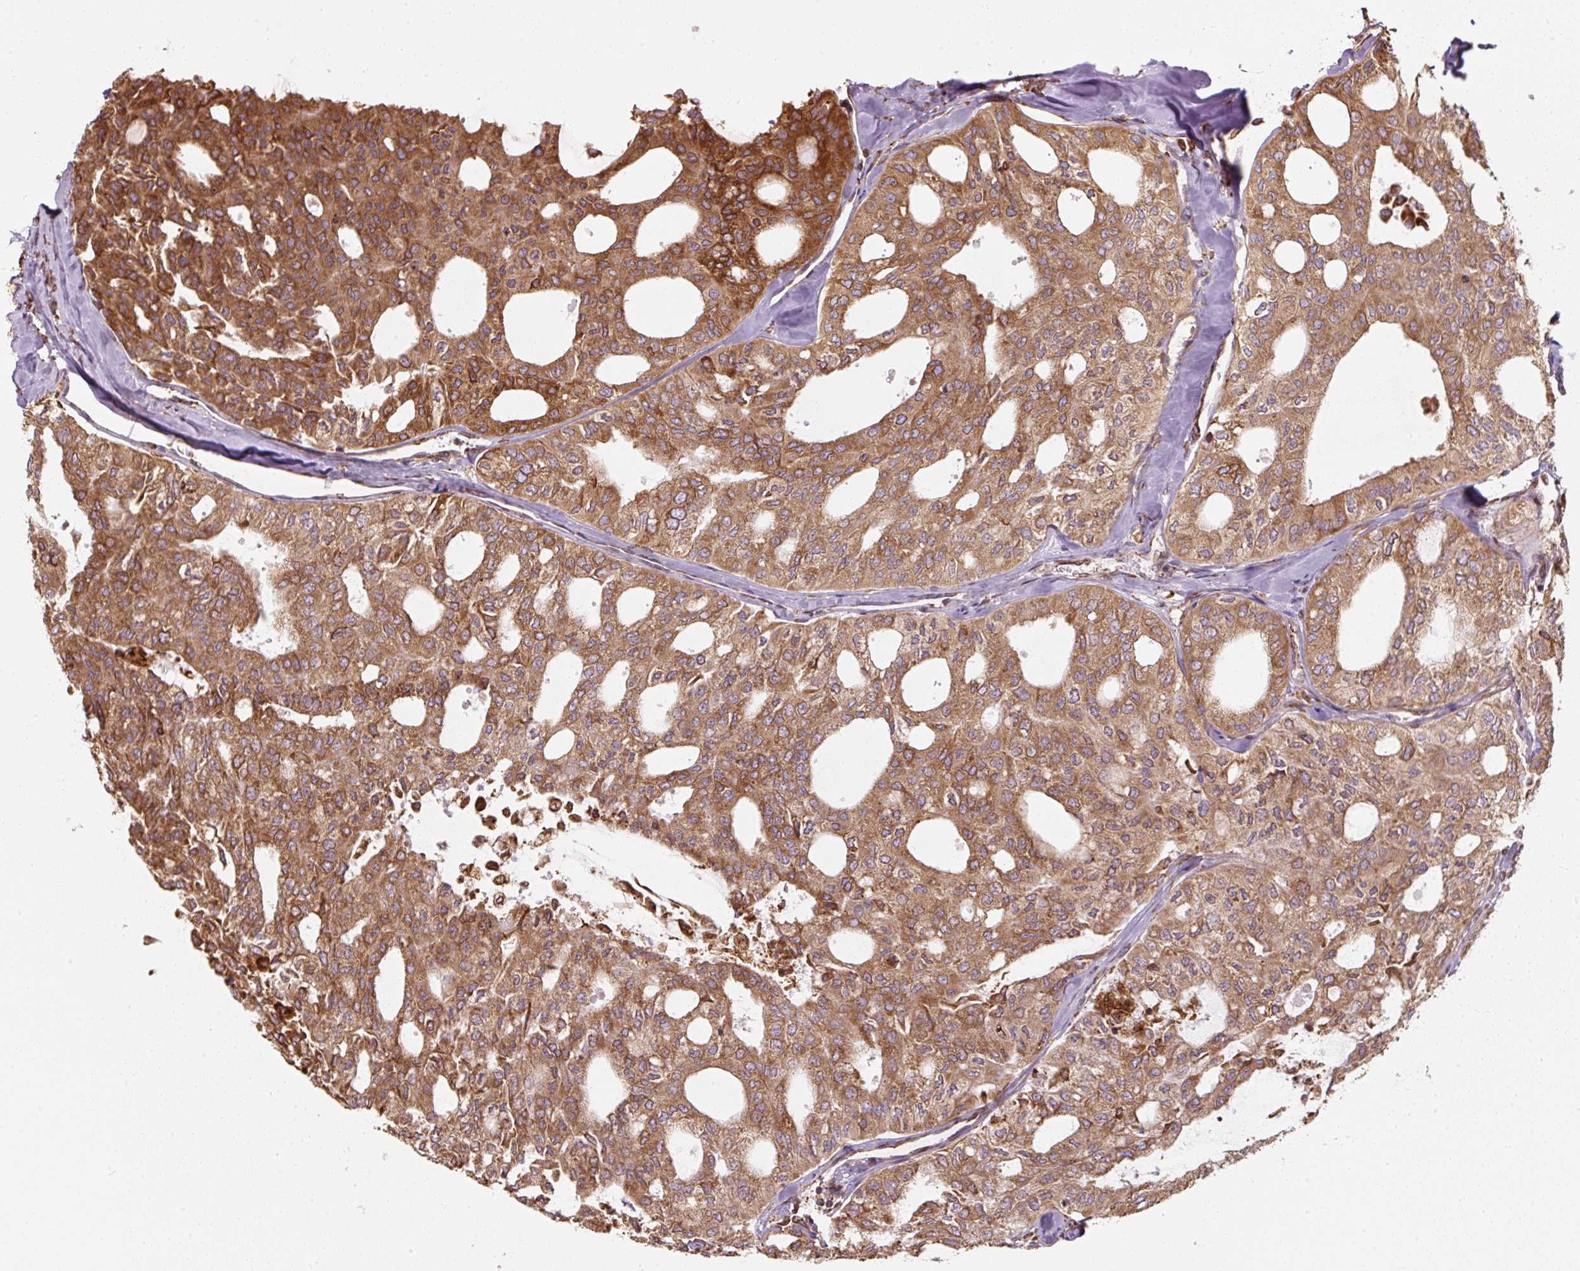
{"staining": {"intensity": "strong", "quantity": ">75%", "location": "cytoplasmic/membranous"}, "tissue": "thyroid cancer", "cell_type": "Tumor cells", "image_type": "cancer", "snomed": [{"axis": "morphology", "description": "Follicular adenoma carcinoma, NOS"}, {"axis": "topography", "description": "Thyroid gland"}], "caption": "Human follicular adenoma carcinoma (thyroid) stained with a protein marker displays strong staining in tumor cells.", "gene": "PRKCSH", "patient": {"sex": "male", "age": 75}}